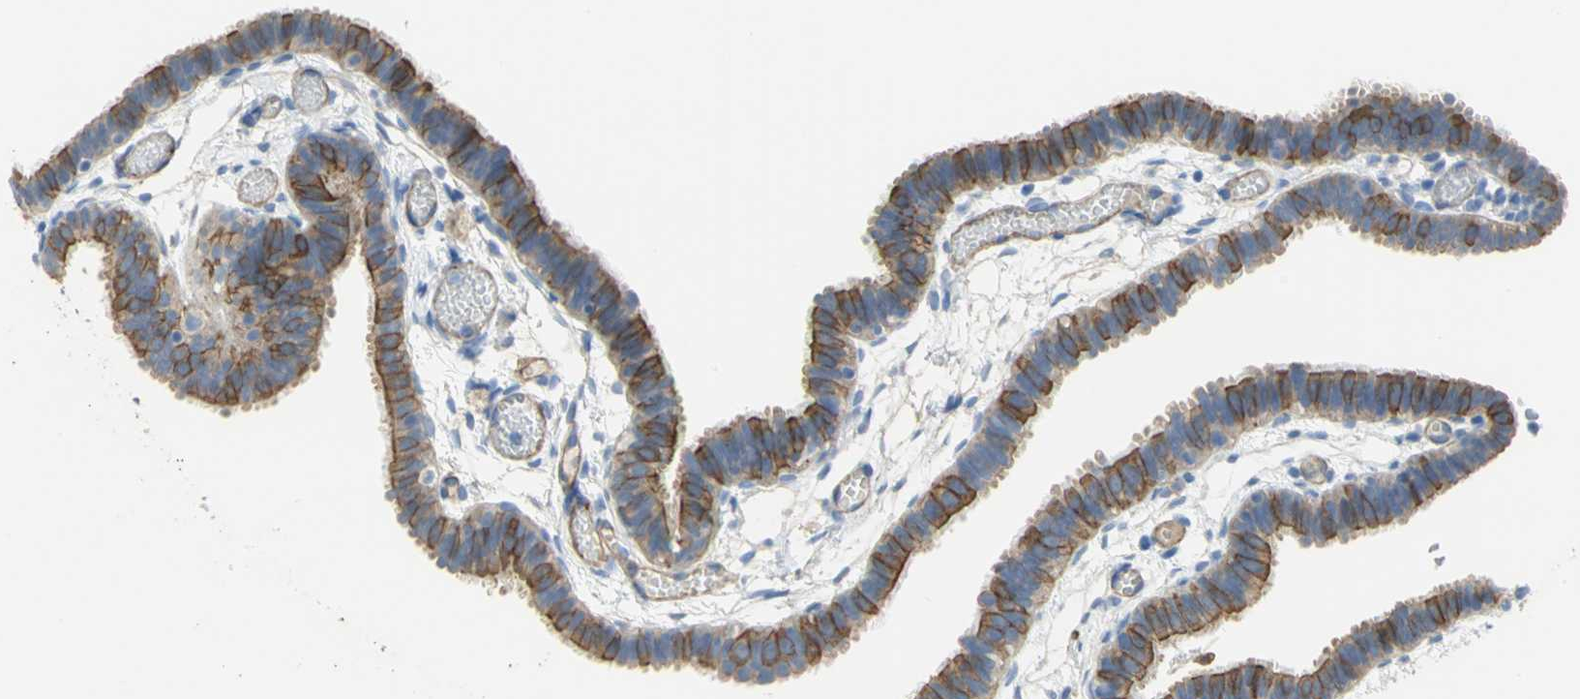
{"staining": {"intensity": "strong", "quantity": ">75%", "location": "cytoplasmic/membranous"}, "tissue": "fallopian tube", "cell_type": "Glandular cells", "image_type": "normal", "snomed": [{"axis": "morphology", "description": "Normal tissue, NOS"}, {"axis": "topography", "description": "Fallopian tube"}], "caption": "Immunohistochemical staining of normal fallopian tube reveals strong cytoplasmic/membranous protein expression in about >75% of glandular cells. The staining was performed using DAB to visualize the protein expression in brown, while the nuclei were stained in blue with hematoxylin (Magnification: 20x).", "gene": "FLNB", "patient": {"sex": "female", "age": 29}}